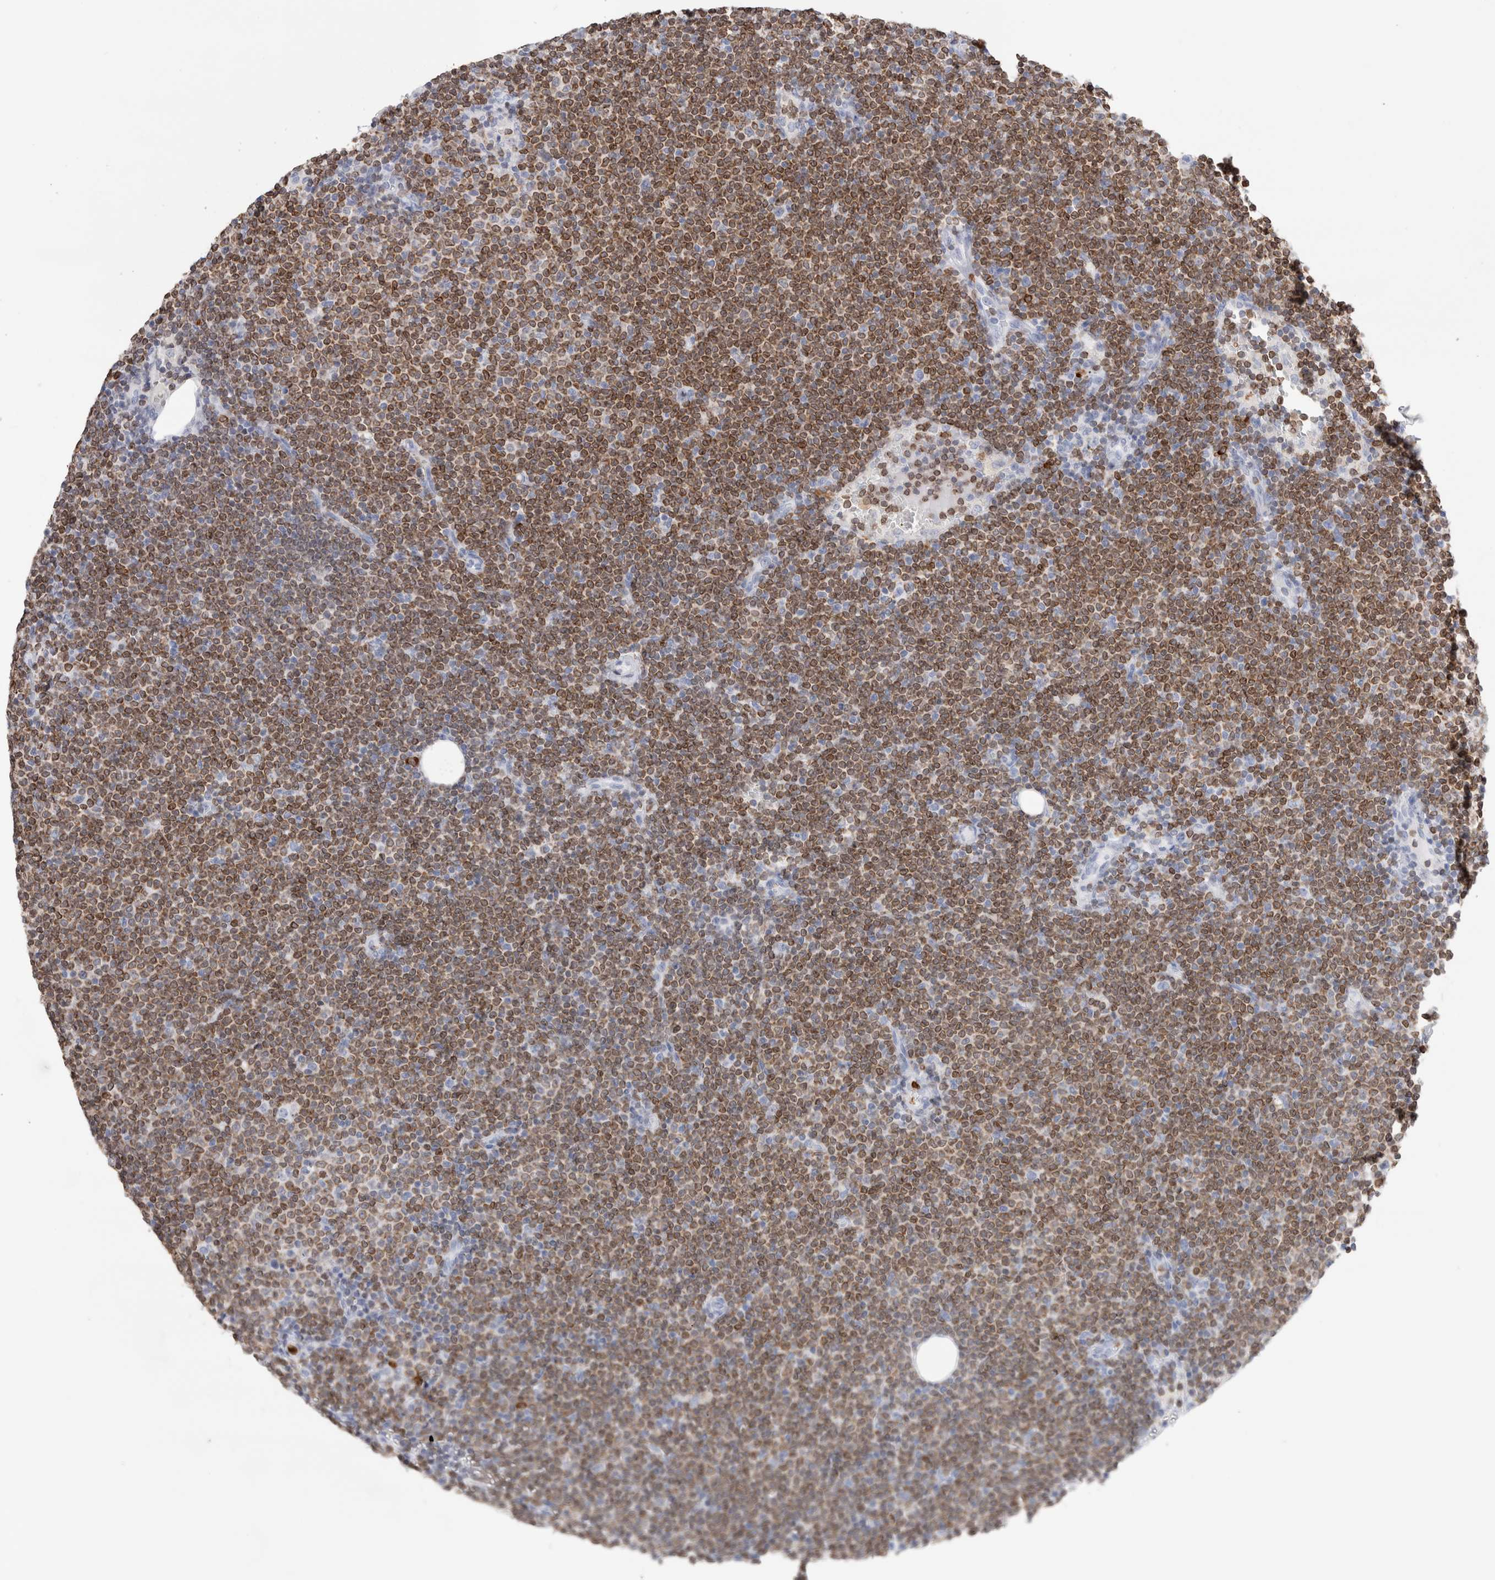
{"staining": {"intensity": "moderate", "quantity": ">75%", "location": "cytoplasmic/membranous"}, "tissue": "lymphoma", "cell_type": "Tumor cells", "image_type": "cancer", "snomed": [{"axis": "morphology", "description": "Malignant lymphoma, non-Hodgkin's type, Low grade"}, {"axis": "topography", "description": "Lymph node"}], "caption": "A high-resolution histopathology image shows immunohistochemistry staining of malignant lymphoma, non-Hodgkin's type (low-grade), which exhibits moderate cytoplasmic/membranous positivity in approximately >75% of tumor cells.", "gene": "ALOX5AP", "patient": {"sex": "female", "age": 53}}